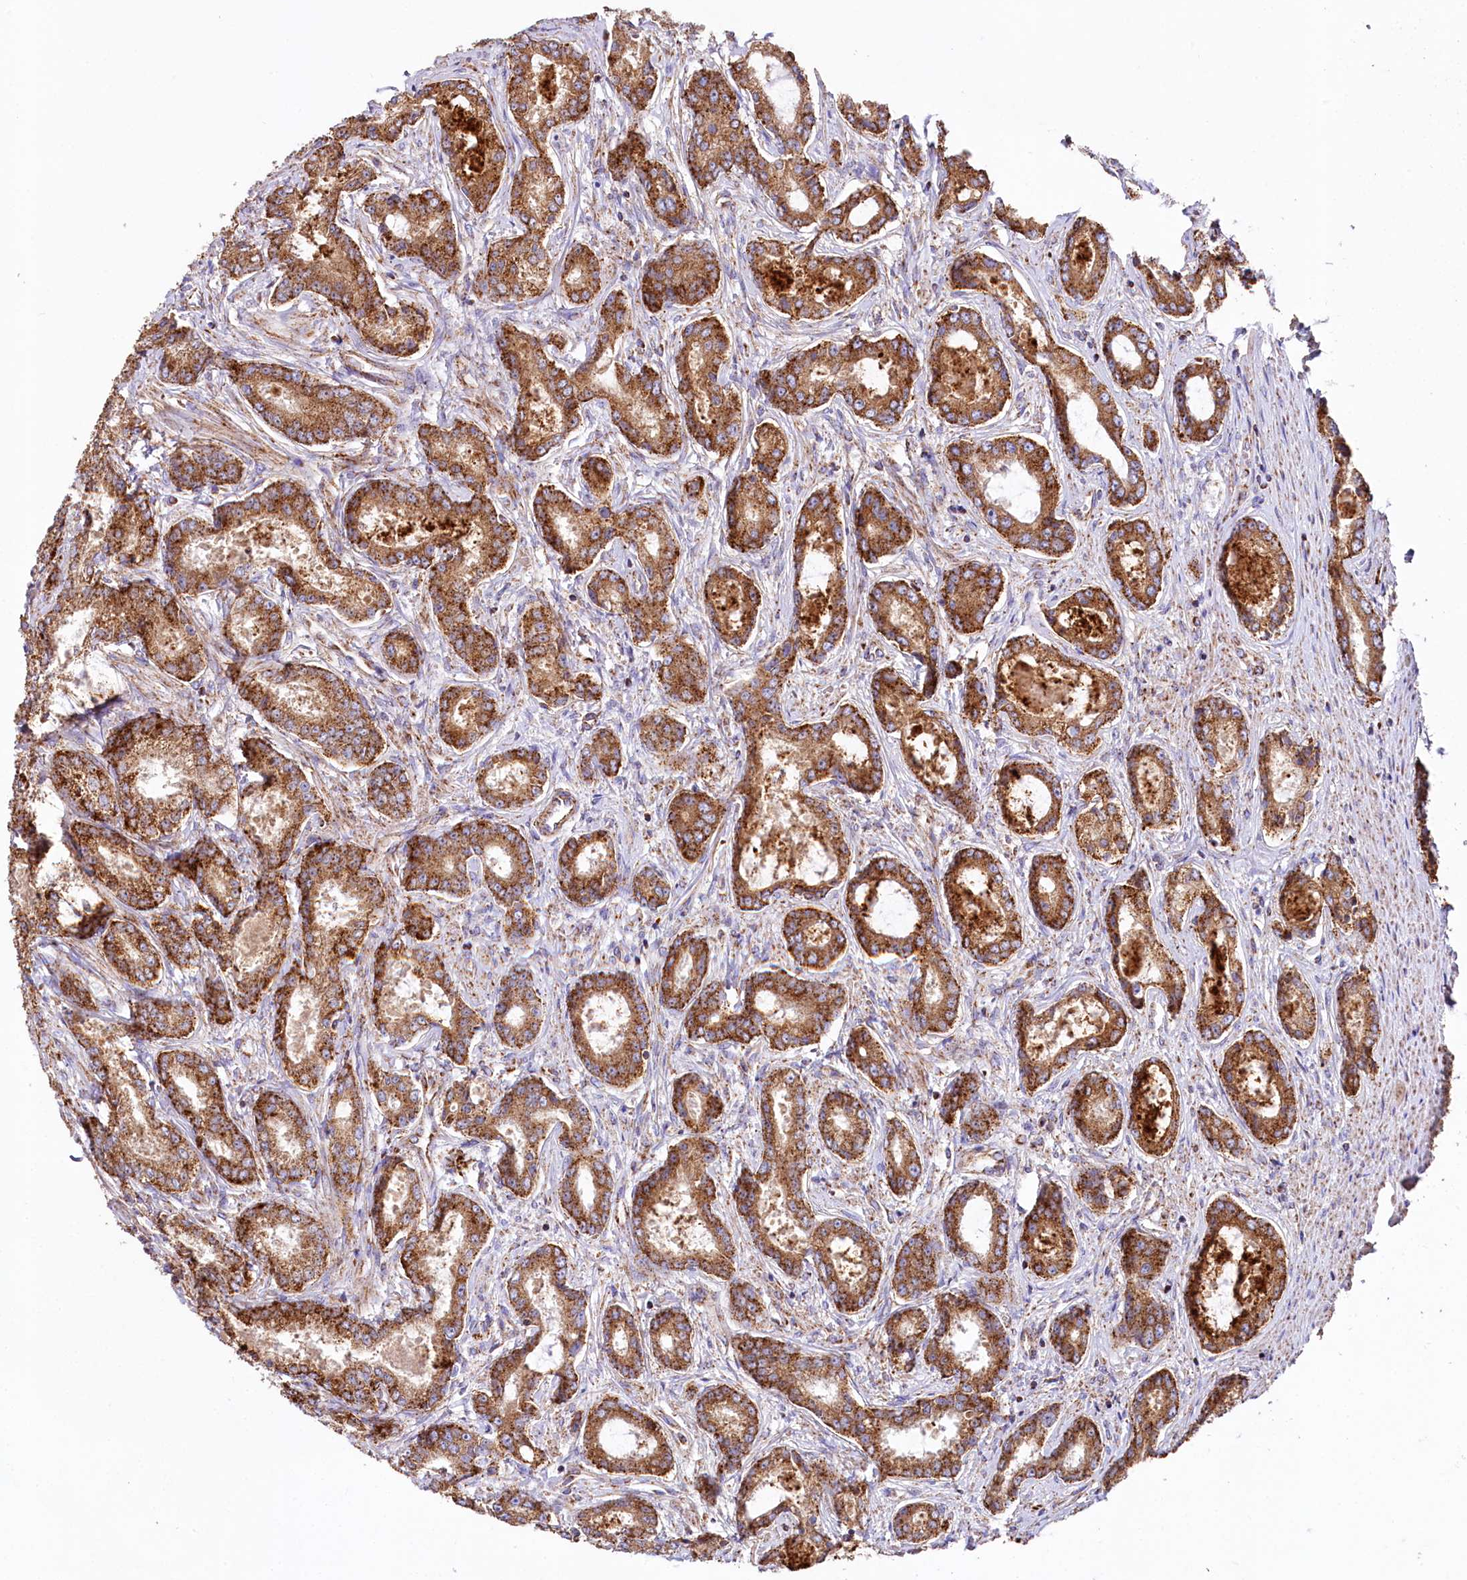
{"staining": {"intensity": "strong", "quantity": ">75%", "location": "cytoplasmic/membranous"}, "tissue": "prostate cancer", "cell_type": "Tumor cells", "image_type": "cancer", "snomed": [{"axis": "morphology", "description": "Adenocarcinoma, Low grade"}, {"axis": "topography", "description": "Prostate"}], "caption": "Protein staining reveals strong cytoplasmic/membranous expression in approximately >75% of tumor cells in prostate cancer.", "gene": "APLP2", "patient": {"sex": "male", "age": 68}}